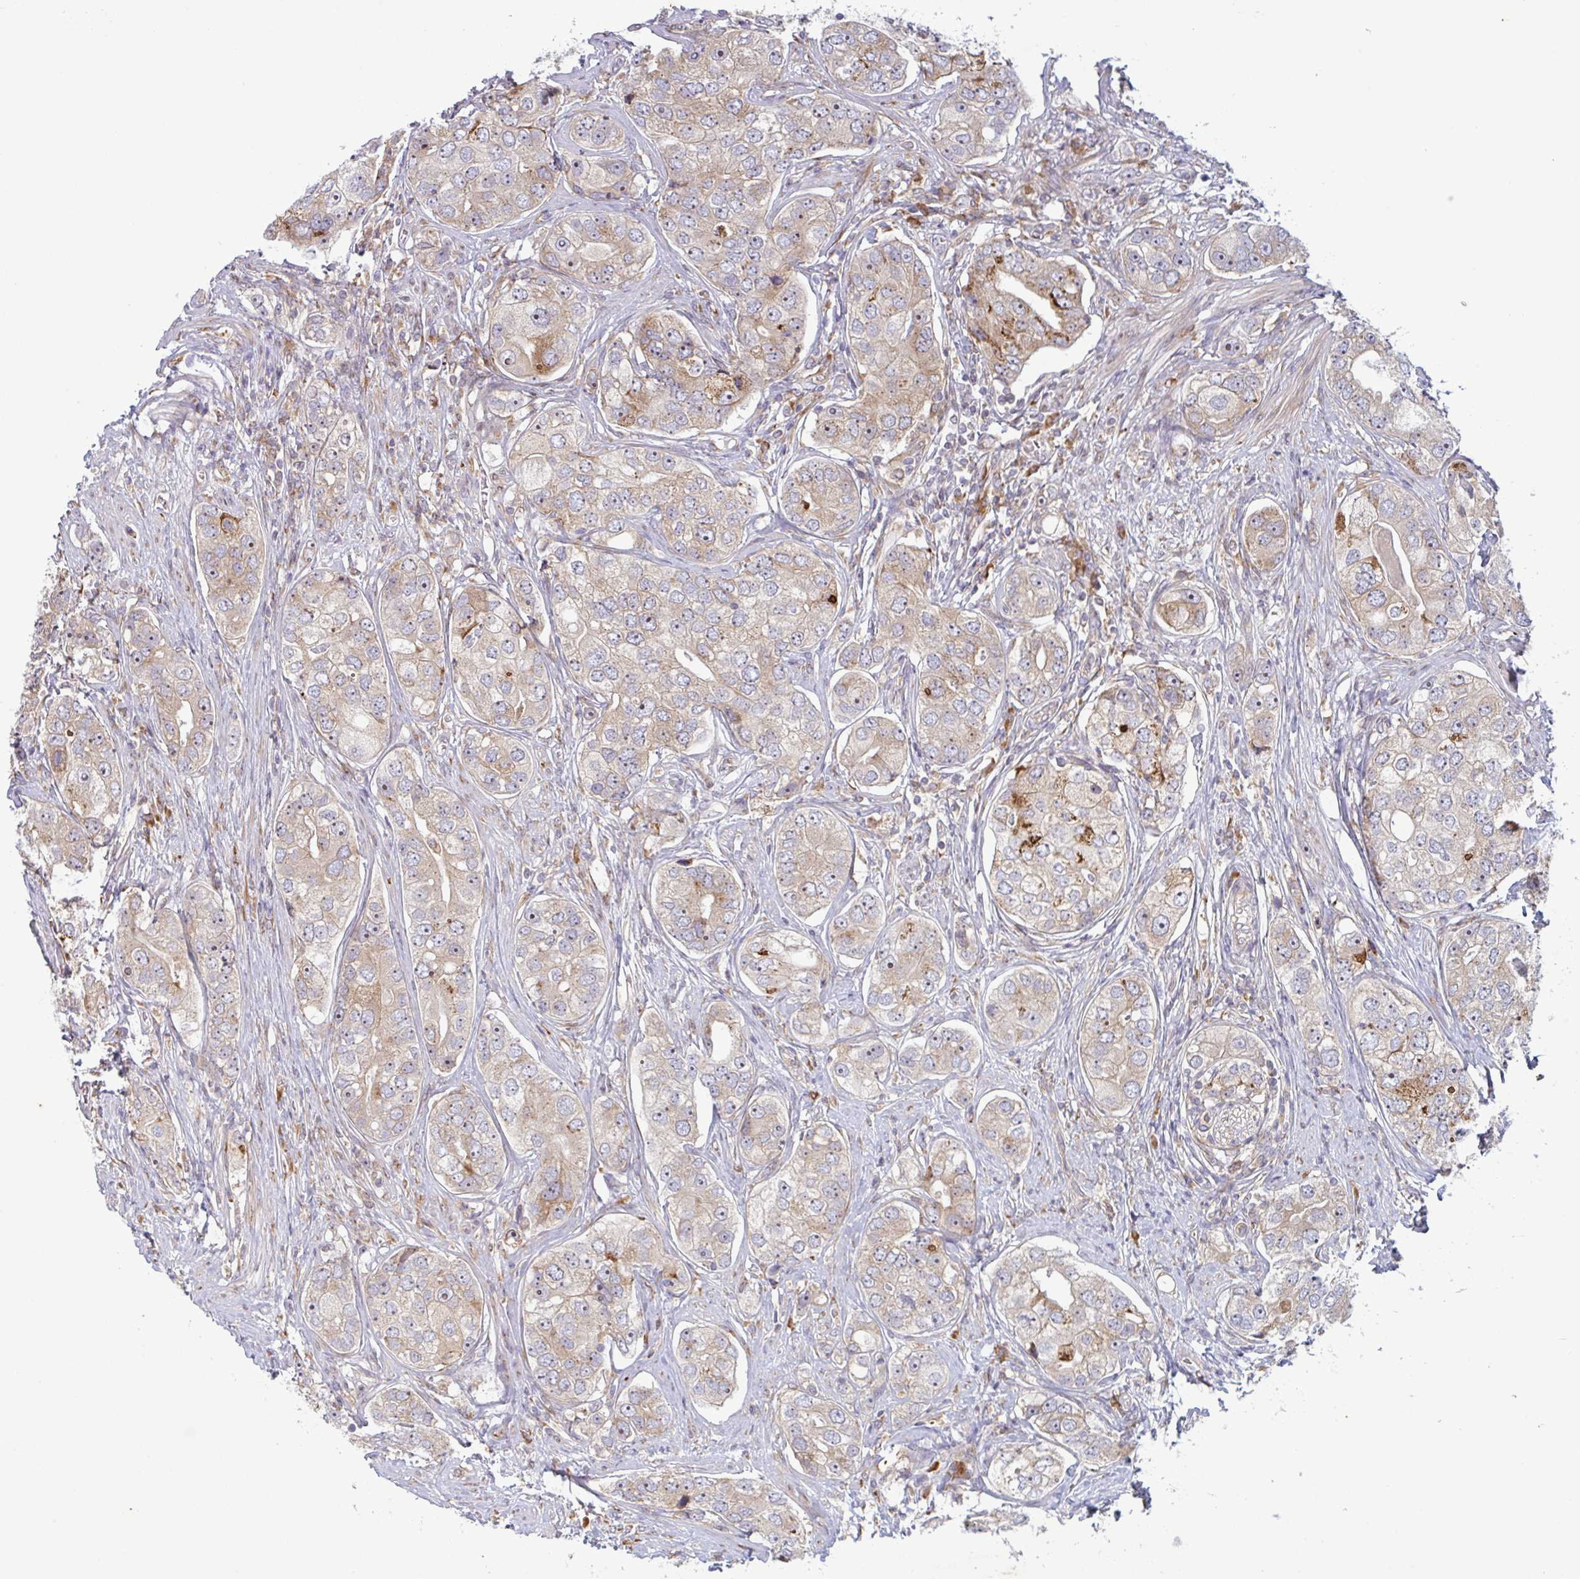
{"staining": {"intensity": "moderate", "quantity": "<25%", "location": "cytoplasmic/membranous"}, "tissue": "prostate cancer", "cell_type": "Tumor cells", "image_type": "cancer", "snomed": [{"axis": "morphology", "description": "Adenocarcinoma, High grade"}, {"axis": "topography", "description": "Prostate"}], "caption": "A micrograph of human prostate cancer stained for a protein displays moderate cytoplasmic/membranous brown staining in tumor cells.", "gene": "RIT1", "patient": {"sex": "male", "age": 60}}